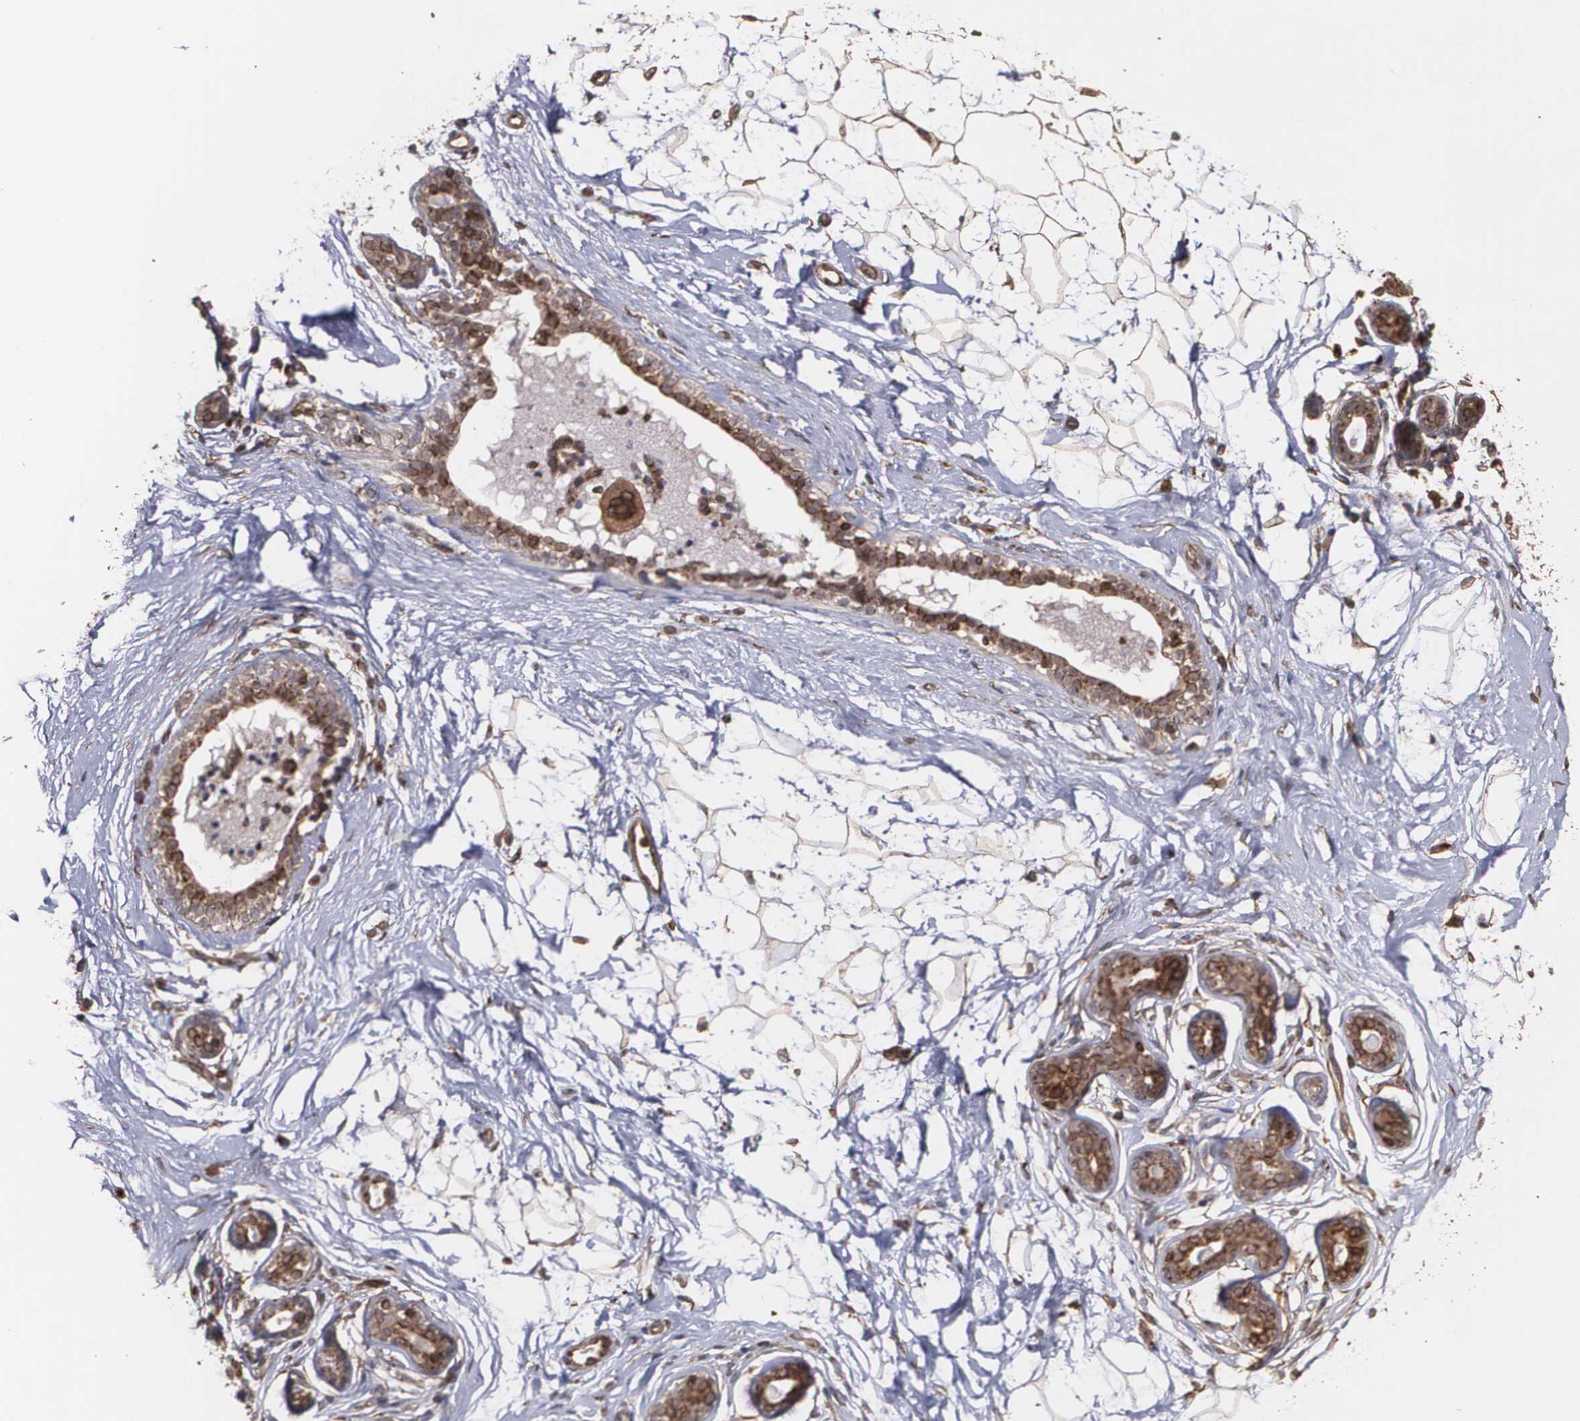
{"staining": {"intensity": "moderate", "quantity": ">75%", "location": "cytoplasmic/membranous"}, "tissue": "adipose tissue", "cell_type": "Adipocytes", "image_type": "normal", "snomed": [{"axis": "morphology", "description": "Normal tissue, NOS"}, {"axis": "topography", "description": "Breast"}], "caption": "Immunohistochemistry of unremarkable human adipose tissue displays medium levels of moderate cytoplasmic/membranous expression in approximately >75% of adipocytes.", "gene": "TRIP11", "patient": {"sex": "female", "age": 22}}